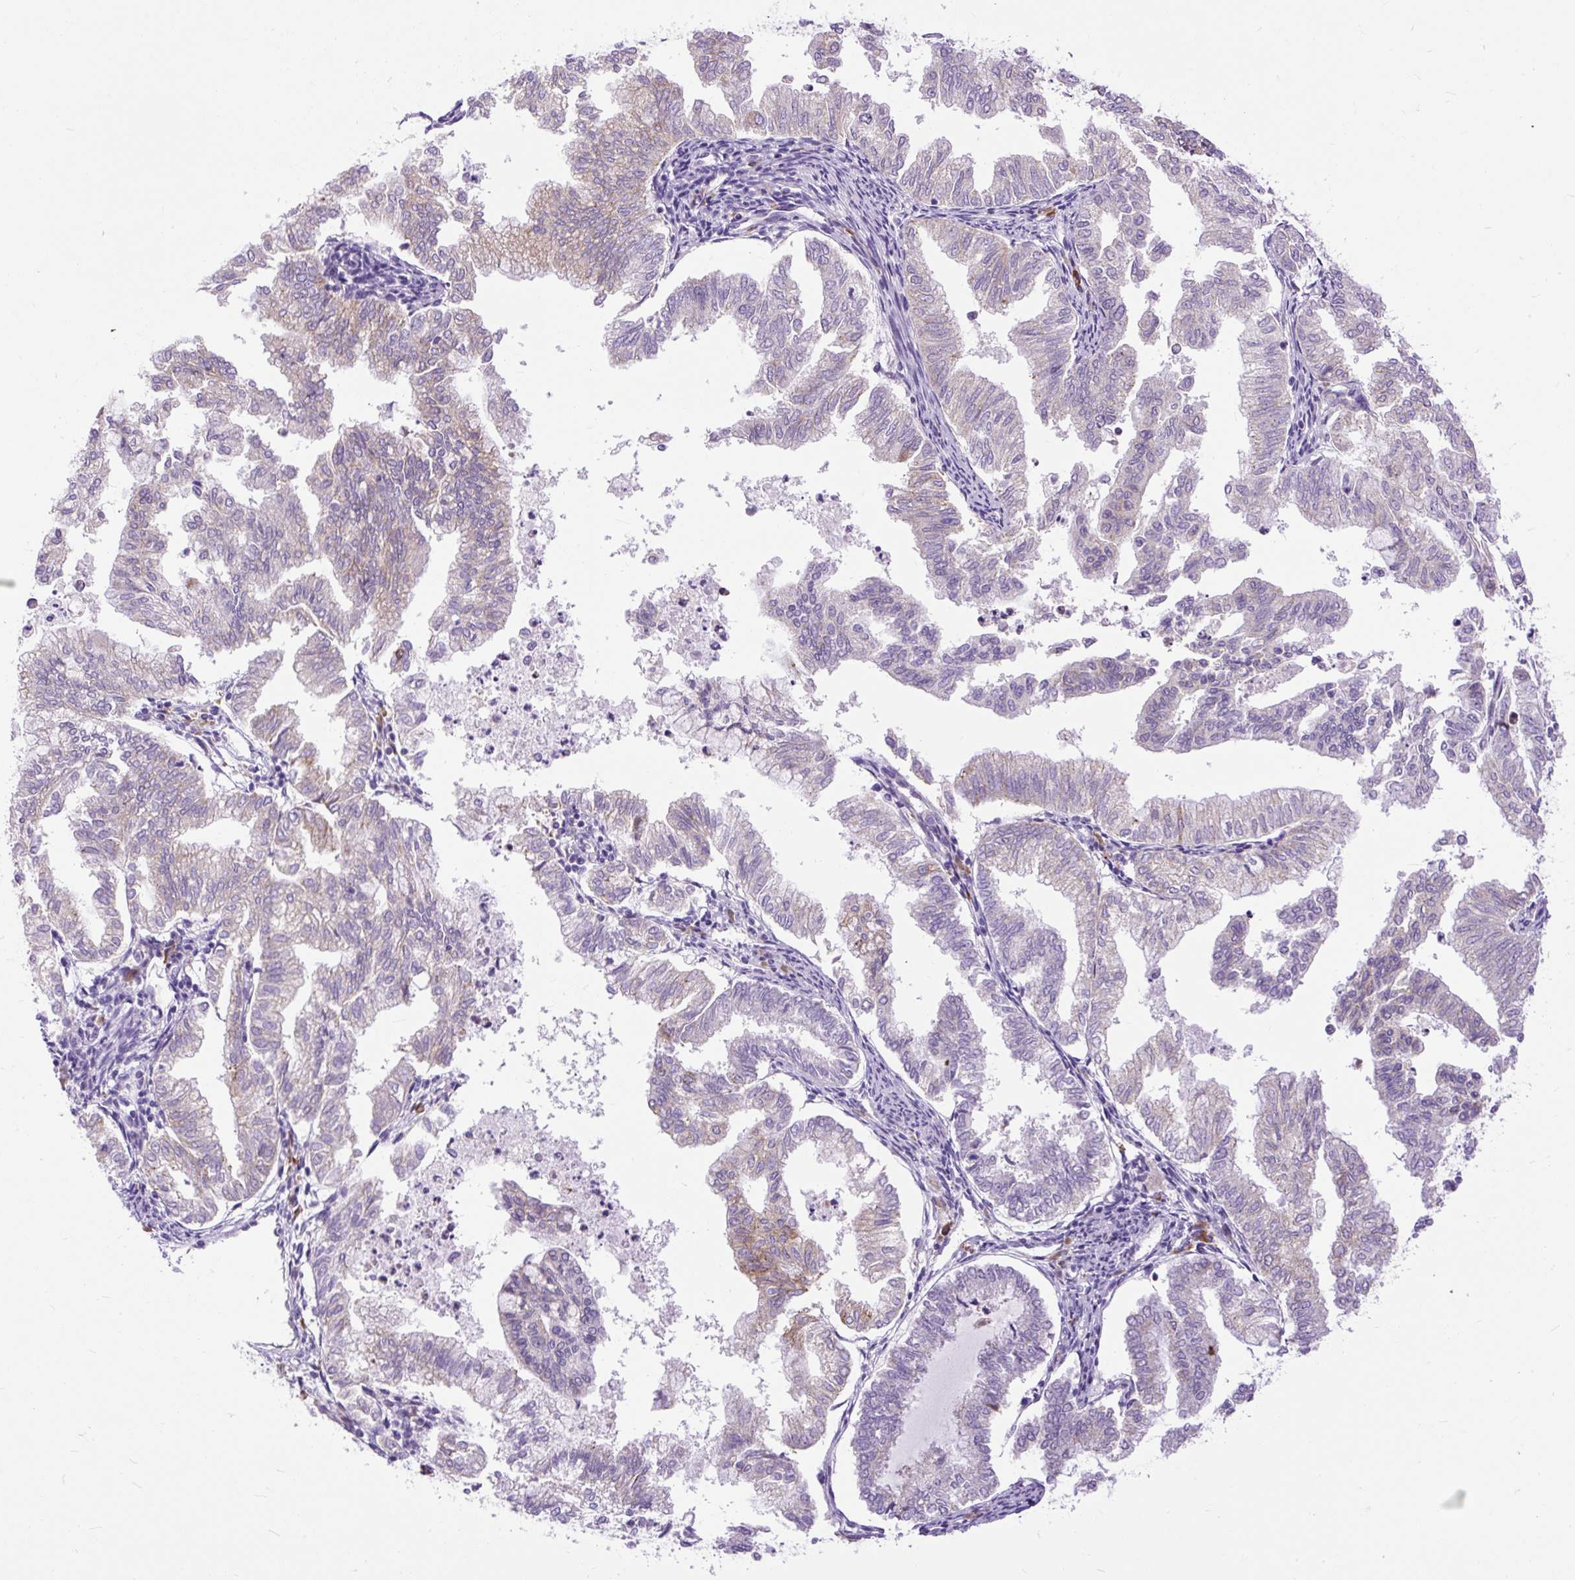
{"staining": {"intensity": "weak", "quantity": "<25%", "location": "cytoplasmic/membranous"}, "tissue": "endometrial cancer", "cell_type": "Tumor cells", "image_type": "cancer", "snomed": [{"axis": "morphology", "description": "Necrosis, NOS"}, {"axis": "morphology", "description": "Adenocarcinoma, NOS"}, {"axis": "topography", "description": "Endometrium"}], "caption": "Human endometrial cancer stained for a protein using immunohistochemistry shows no positivity in tumor cells.", "gene": "SYBU", "patient": {"sex": "female", "age": 79}}